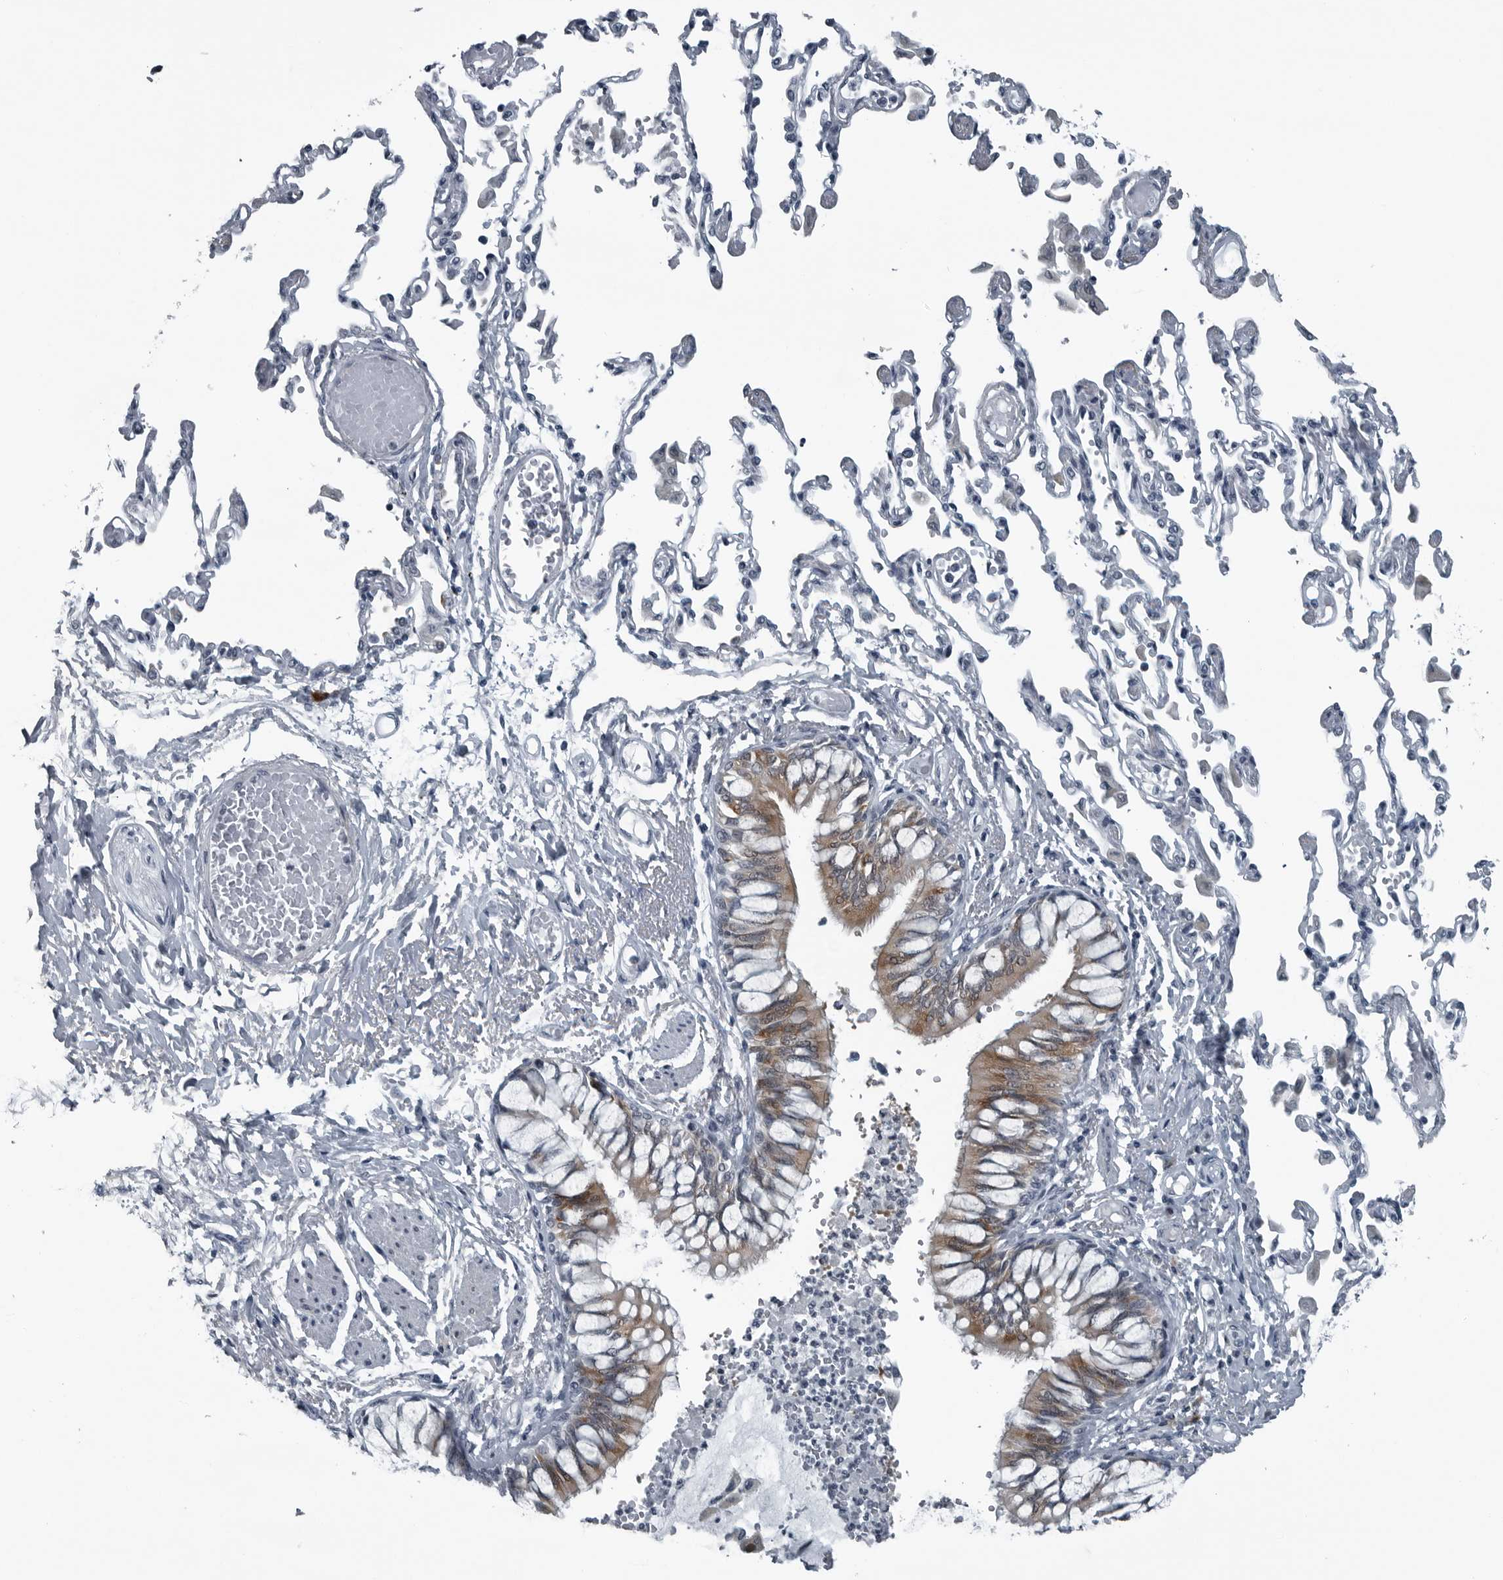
{"staining": {"intensity": "moderate", "quantity": ">75%", "location": "cytoplasmic/membranous"}, "tissue": "bronchus", "cell_type": "Respiratory epithelial cells", "image_type": "normal", "snomed": [{"axis": "morphology", "description": "Normal tissue, NOS"}, {"axis": "topography", "description": "Cartilage tissue"}, {"axis": "topography", "description": "Bronchus"}, {"axis": "topography", "description": "Lung"}], "caption": "The micrograph demonstrates staining of unremarkable bronchus, revealing moderate cytoplasmic/membranous protein expression (brown color) within respiratory epithelial cells.", "gene": "DNAAF11", "patient": {"sex": "female", "age": 49}}